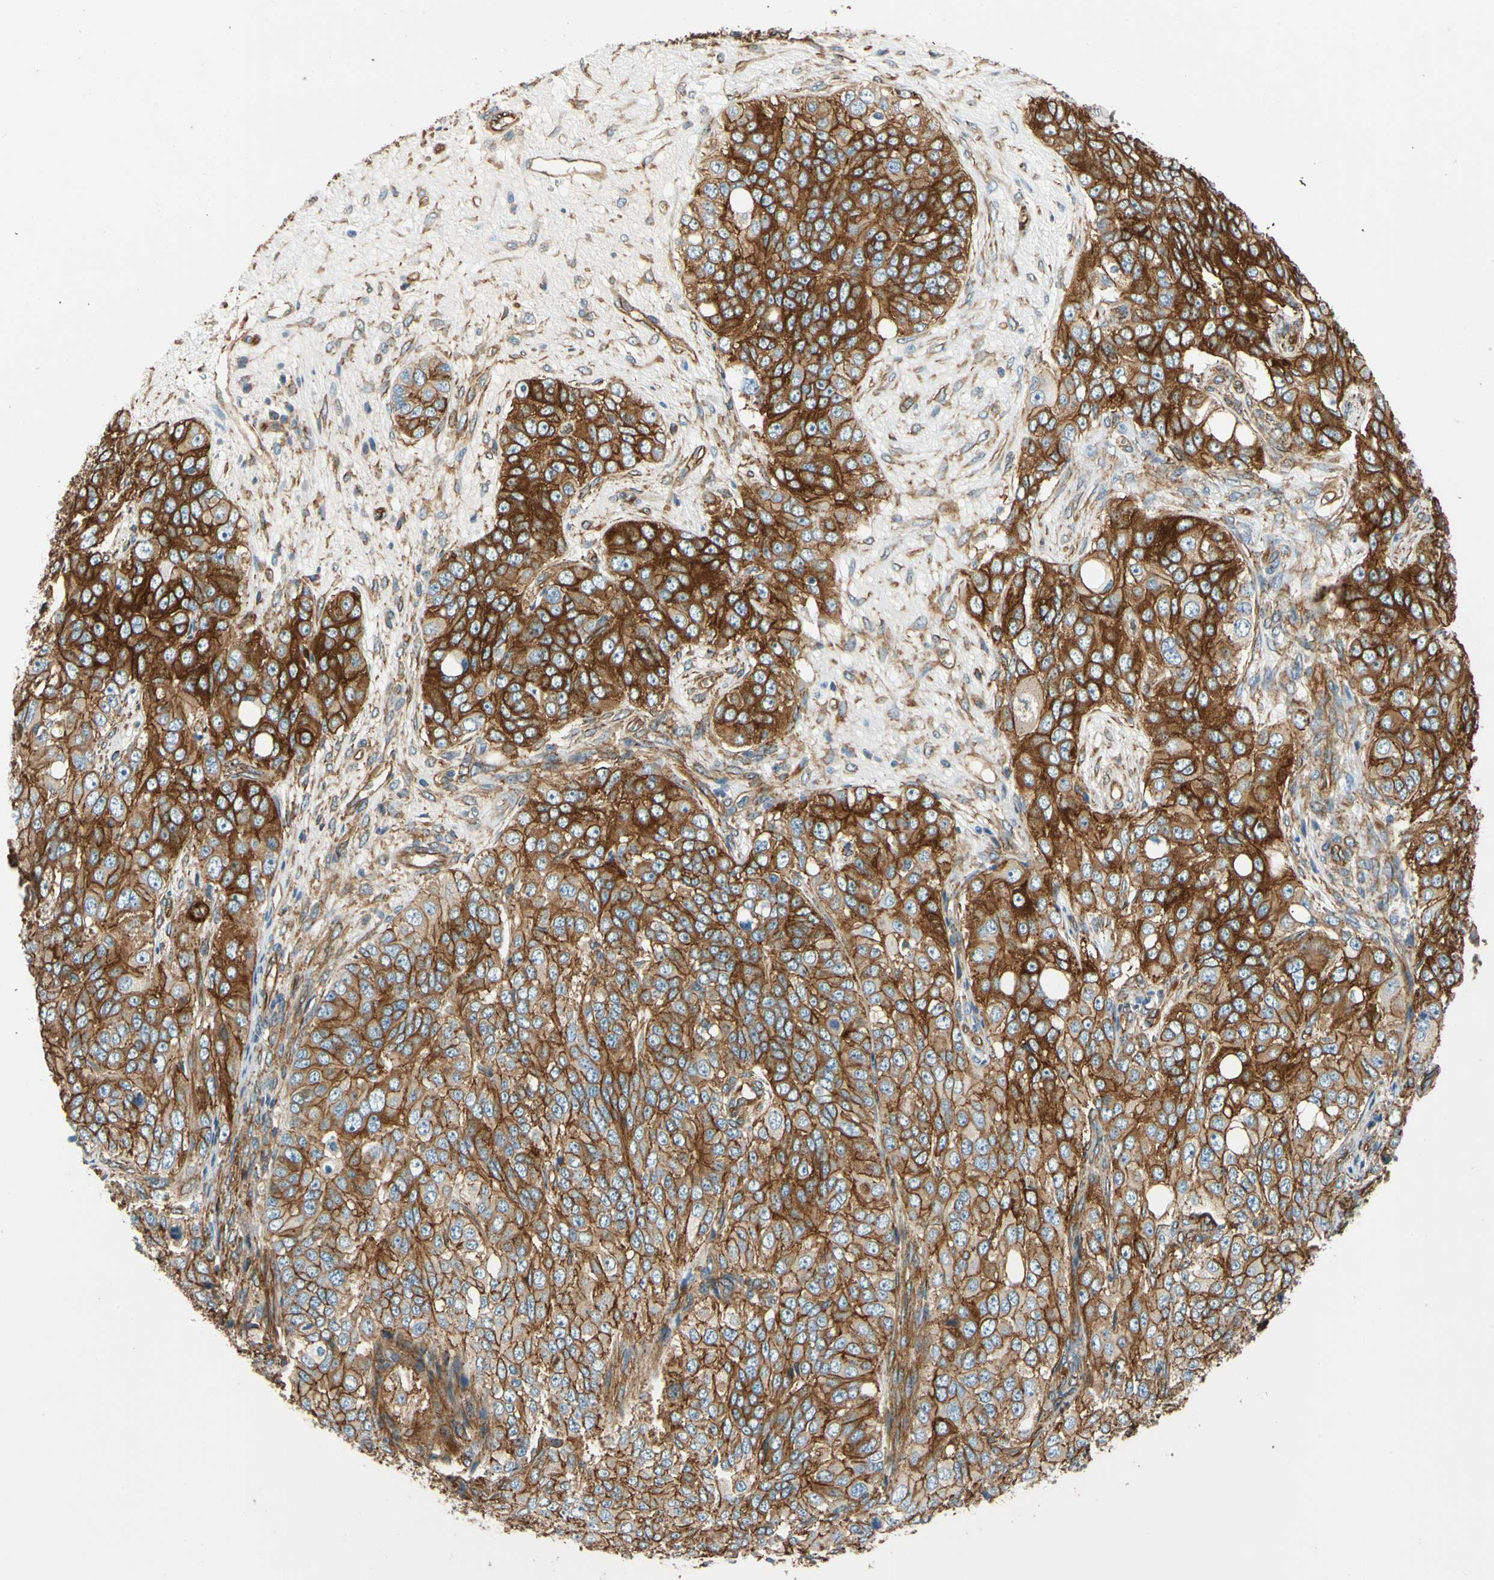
{"staining": {"intensity": "strong", "quantity": ">75%", "location": "cytoplasmic/membranous"}, "tissue": "ovarian cancer", "cell_type": "Tumor cells", "image_type": "cancer", "snomed": [{"axis": "morphology", "description": "Carcinoma, endometroid"}, {"axis": "topography", "description": "Ovary"}], "caption": "Ovarian endometroid carcinoma stained for a protein reveals strong cytoplasmic/membranous positivity in tumor cells.", "gene": "SPTAN1", "patient": {"sex": "female", "age": 51}}